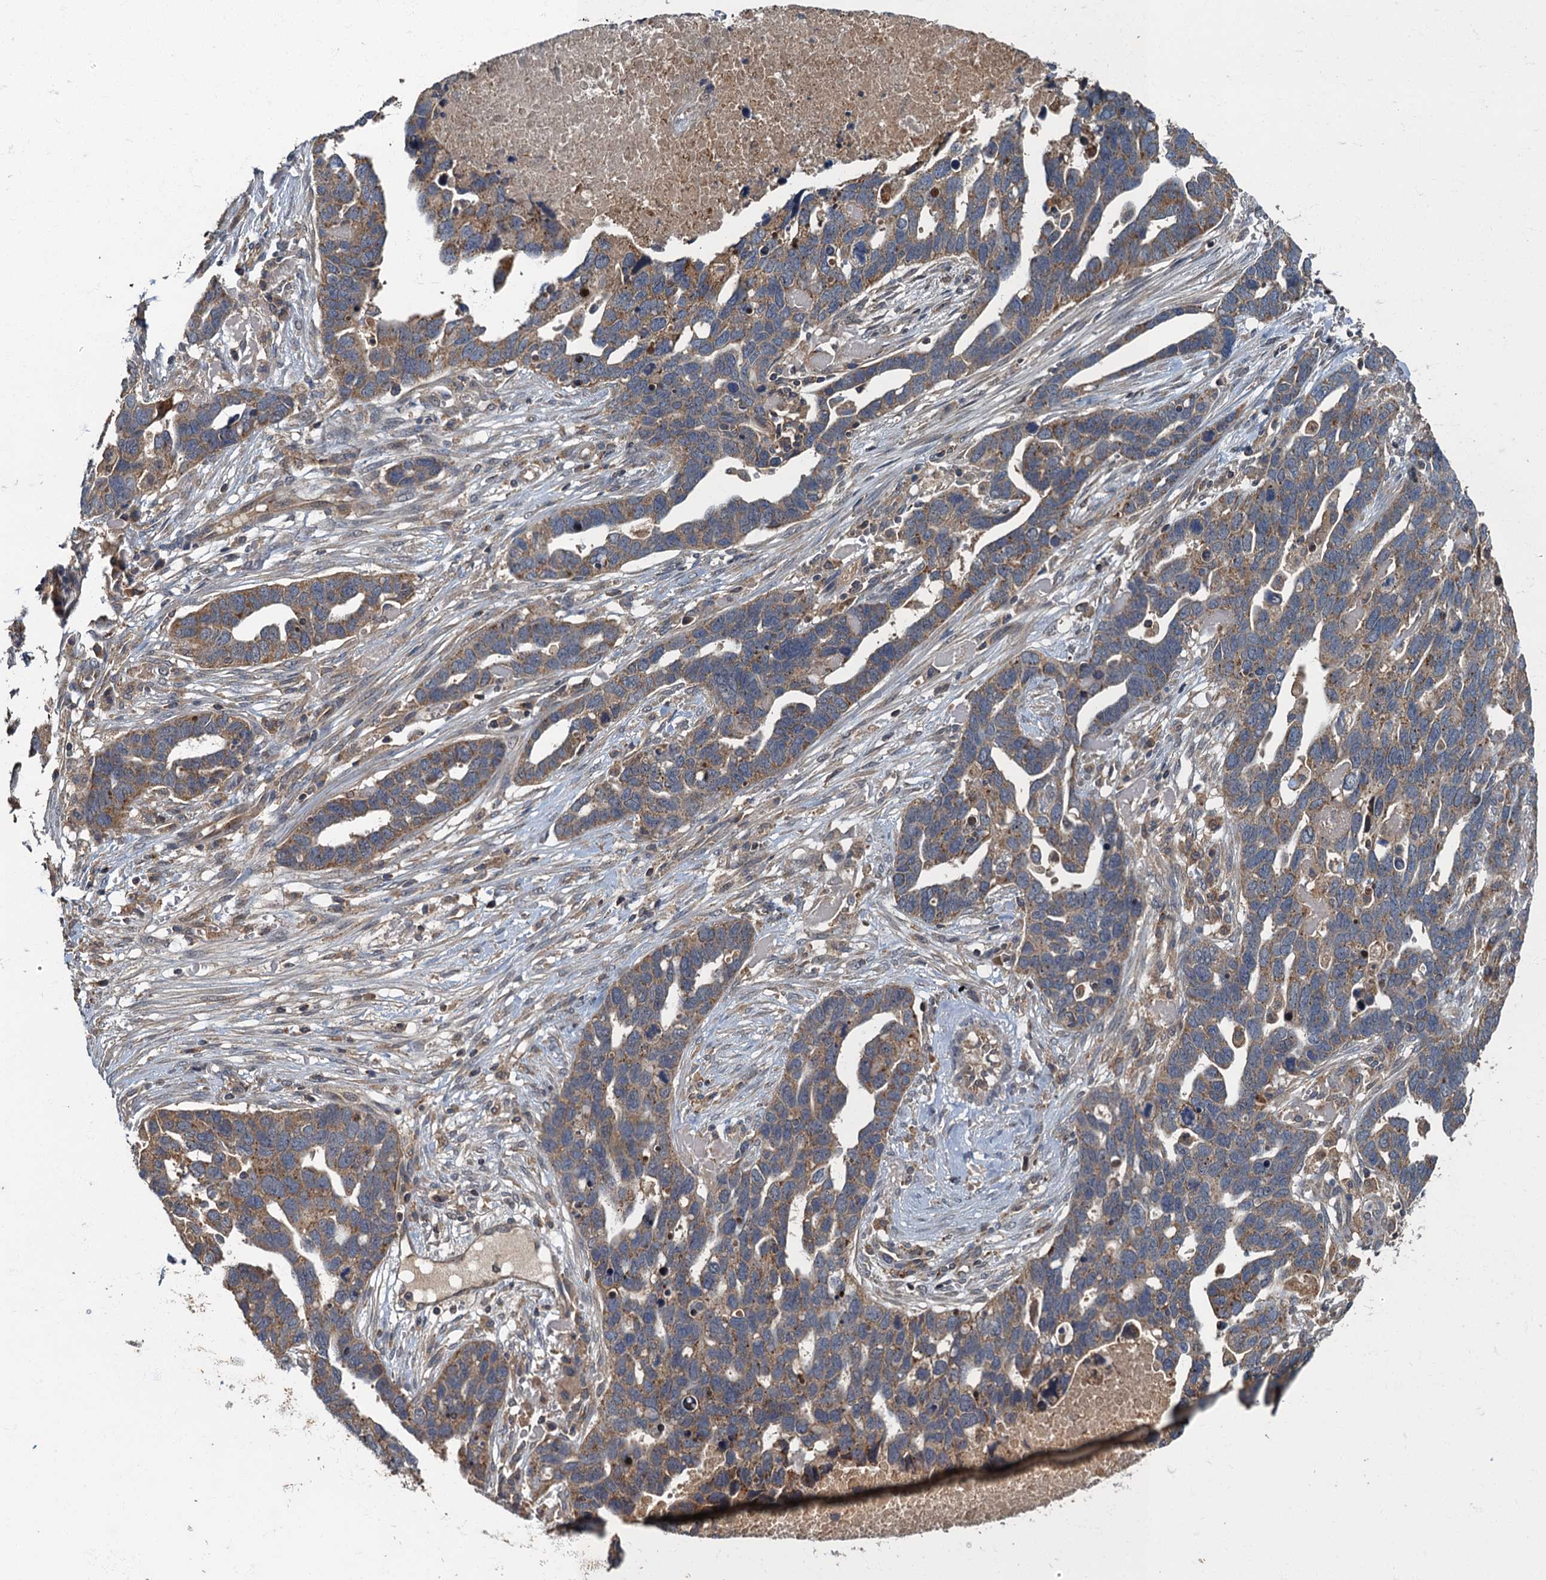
{"staining": {"intensity": "moderate", "quantity": "25%-75%", "location": "cytoplasmic/membranous"}, "tissue": "ovarian cancer", "cell_type": "Tumor cells", "image_type": "cancer", "snomed": [{"axis": "morphology", "description": "Cystadenocarcinoma, serous, NOS"}, {"axis": "topography", "description": "Ovary"}], "caption": "Protein expression analysis of serous cystadenocarcinoma (ovarian) exhibits moderate cytoplasmic/membranous positivity in approximately 25%-75% of tumor cells.", "gene": "WDCP", "patient": {"sex": "female", "age": 54}}